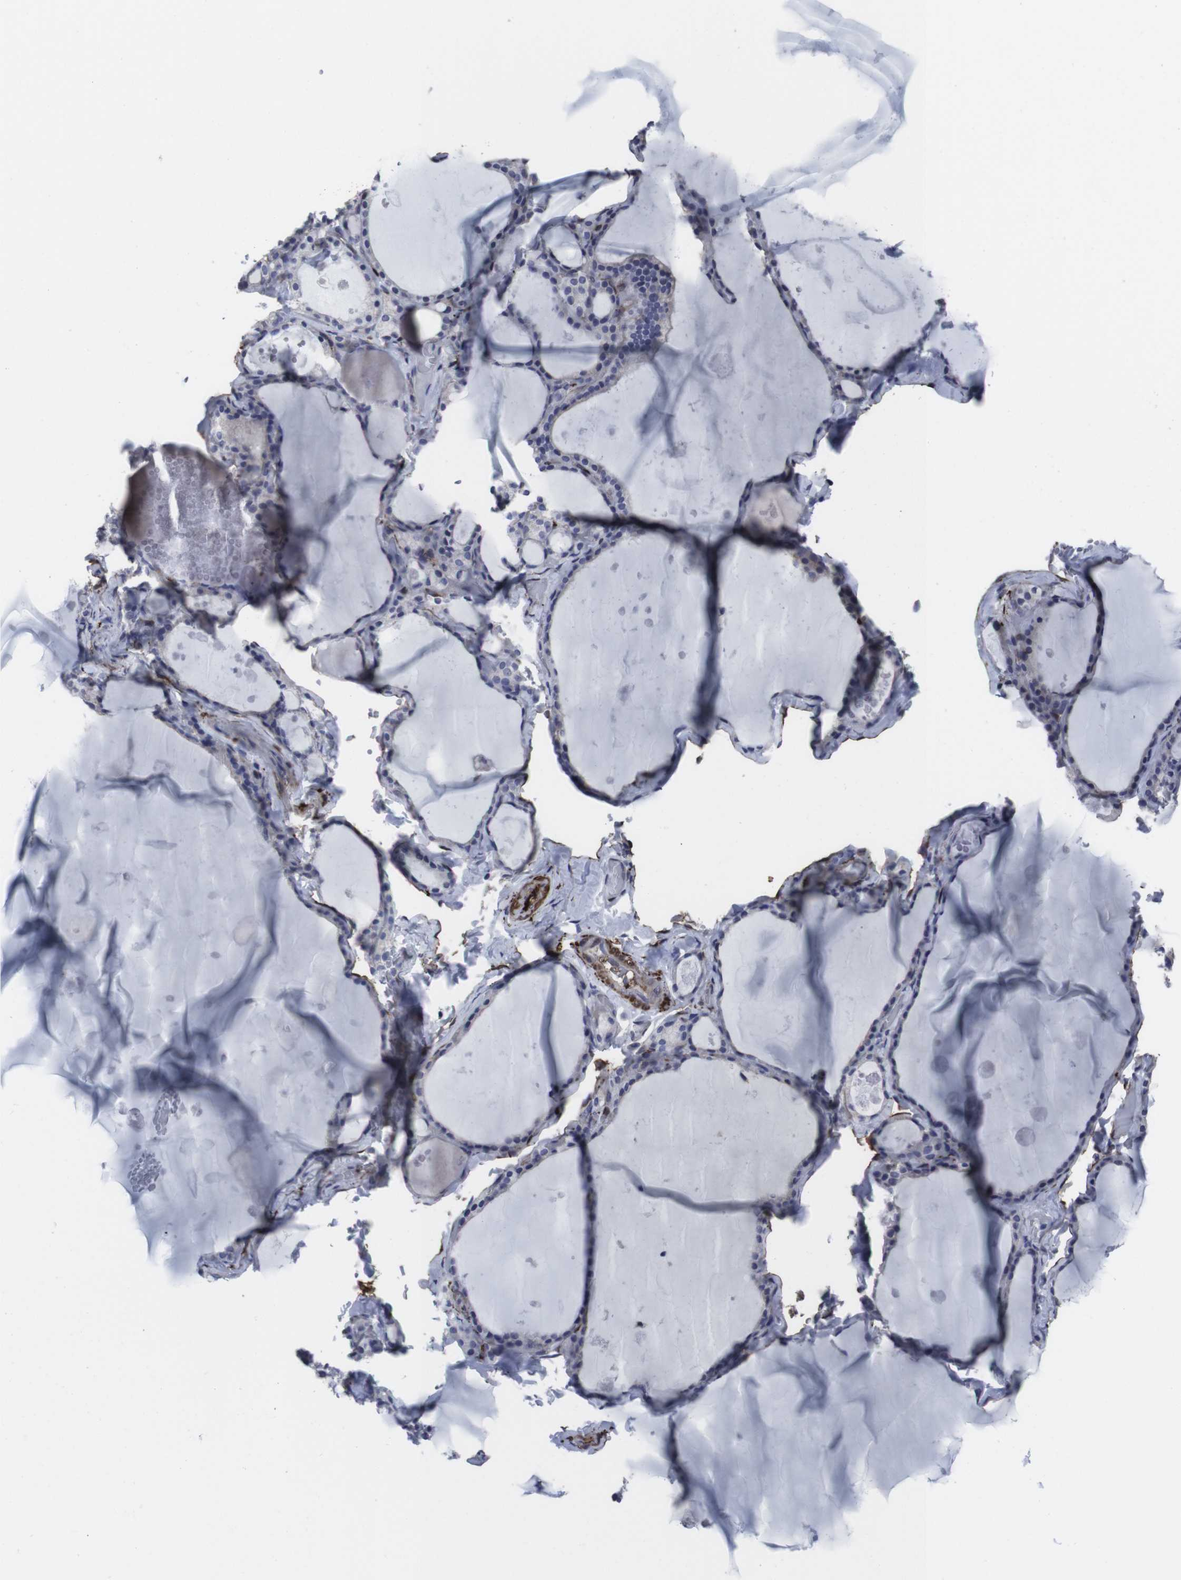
{"staining": {"intensity": "negative", "quantity": "none", "location": "none"}, "tissue": "thyroid gland", "cell_type": "Glandular cells", "image_type": "normal", "snomed": [{"axis": "morphology", "description": "Normal tissue, NOS"}, {"axis": "topography", "description": "Thyroid gland"}], "caption": "IHC of benign thyroid gland displays no staining in glandular cells.", "gene": "SNCG", "patient": {"sex": "male", "age": 56}}